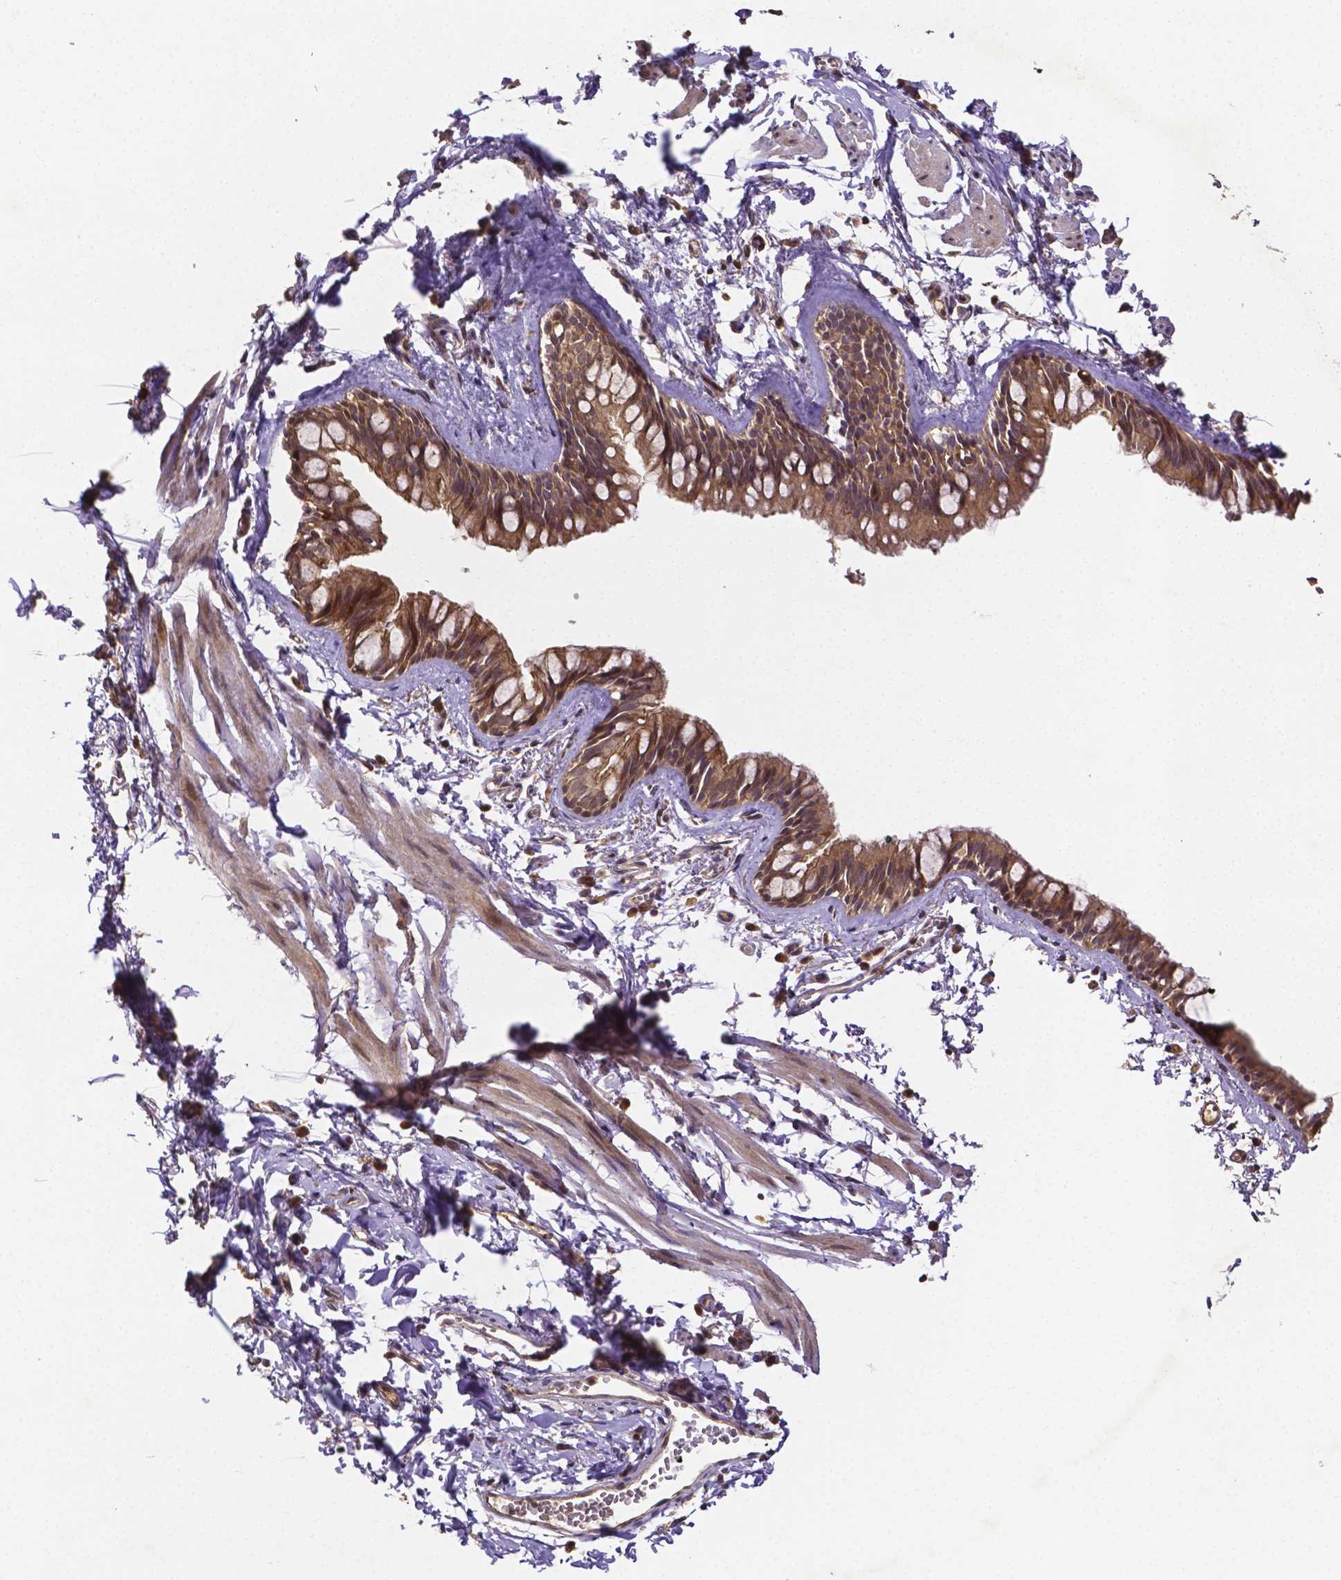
{"staining": {"intensity": "moderate", "quantity": ">75%", "location": "cytoplasmic/membranous,nuclear"}, "tissue": "bronchus", "cell_type": "Respiratory epithelial cells", "image_type": "normal", "snomed": [{"axis": "morphology", "description": "Normal tissue, NOS"}, {"axis": "topography", "description": "Cartilage tissue"}, {"axis": "topography", "description": "Bronchus"}], "caption": "A medium amount of moderate cytoplasmic/membranous,nuclear expression is present in approximately >75% of respiratory epithelial cells in unremarkable bronchus. (DAB IHC with brightfield microscopy, high magnification).", "gene": "RNF123", "patient": {"sex": "female", "age": 59}}